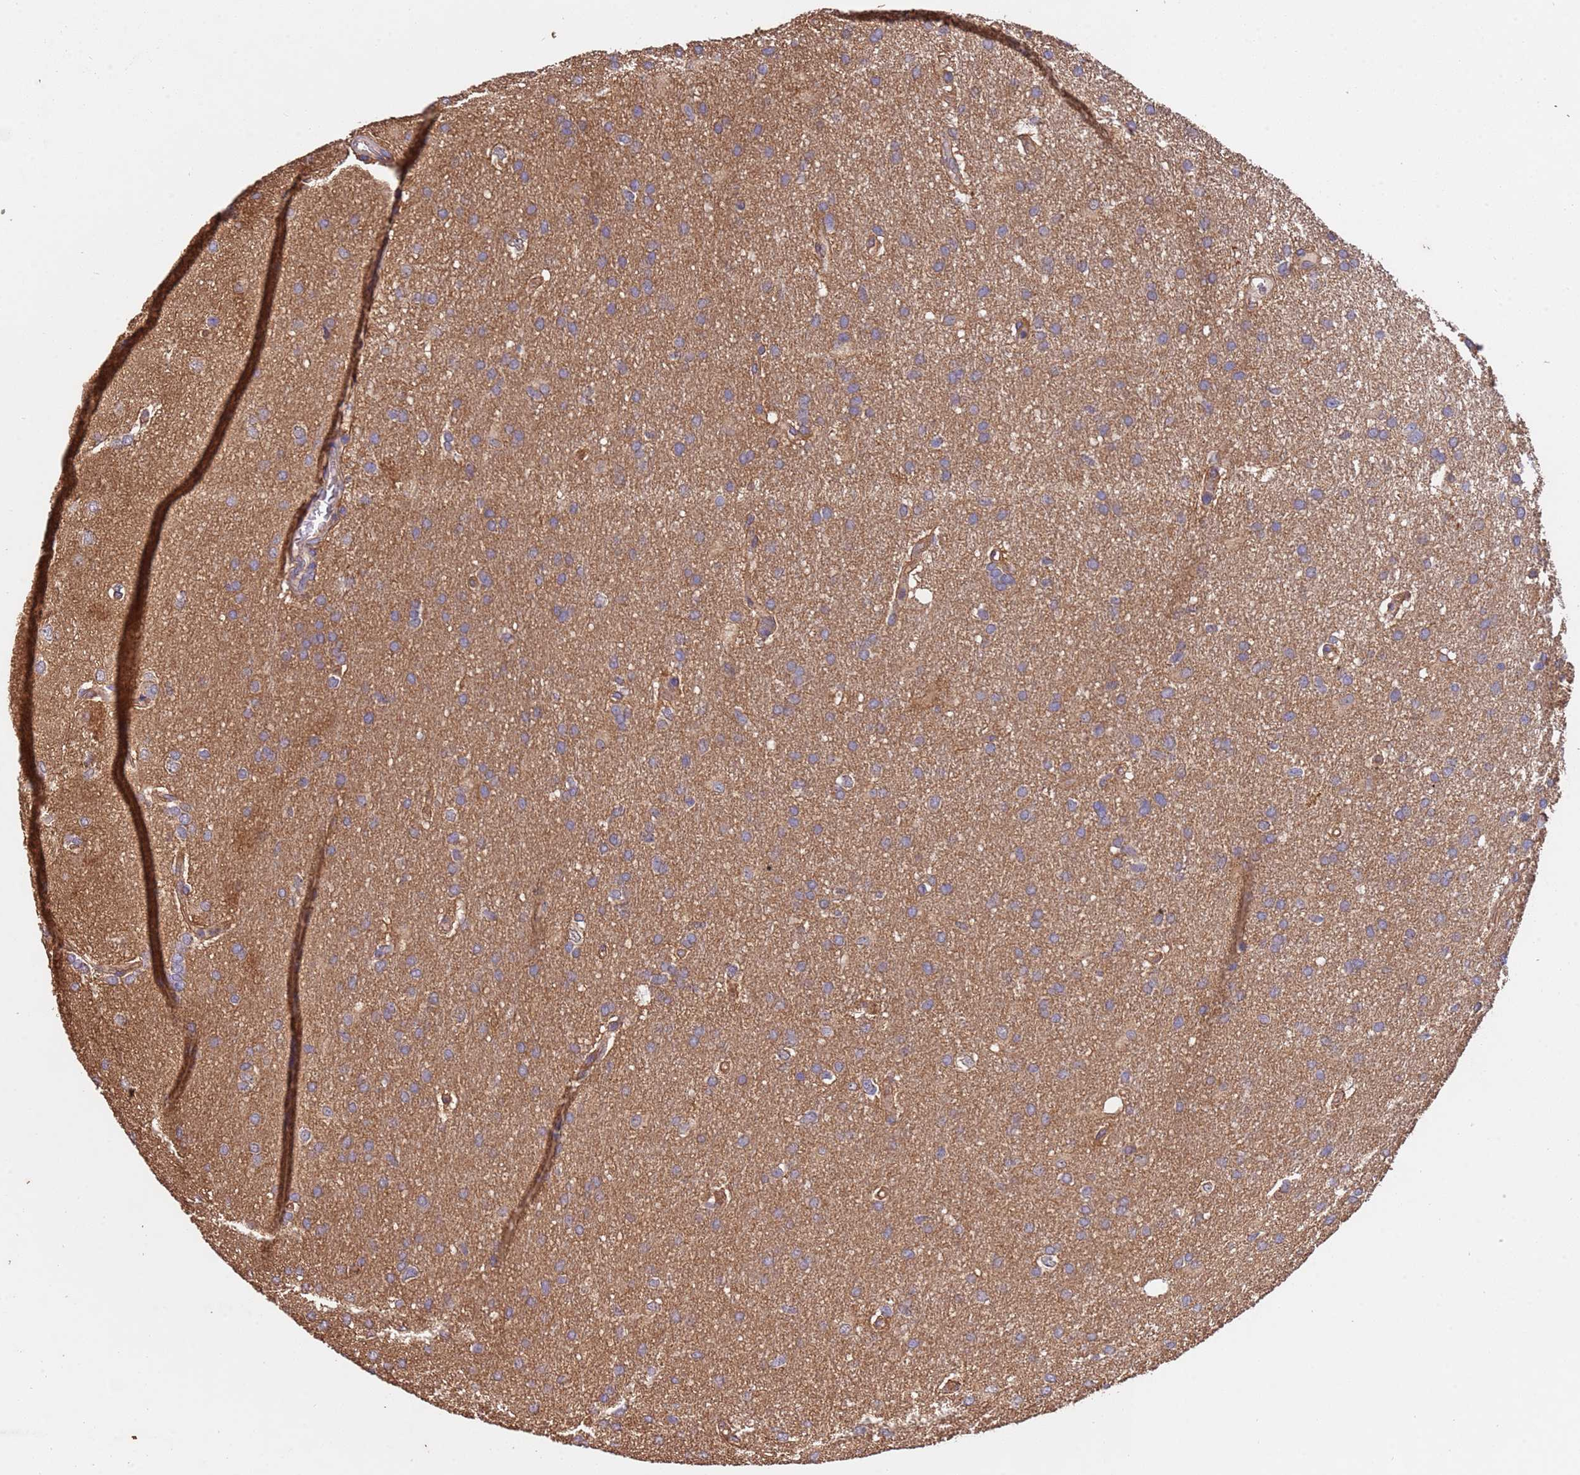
{"staining": {"intensity": "moderate", "quantity": ">75%", "location": "cytoplasmic/membranous"}, "tissue": "glioma", "cell_type": "Tumor cells", "image_type": "cancer", "snomed": [{"axis": "morphology", "description": "Glioma, malignant, High grade"}, {"axis": "topography", "description": "Brain"}], "caption": "Malignant glioma (high-grade) stained with a protein marker demonstrates moderate staining in tumor cells.", "gene": "MTX3", "patient": {"sex": "male", "age": 77}}